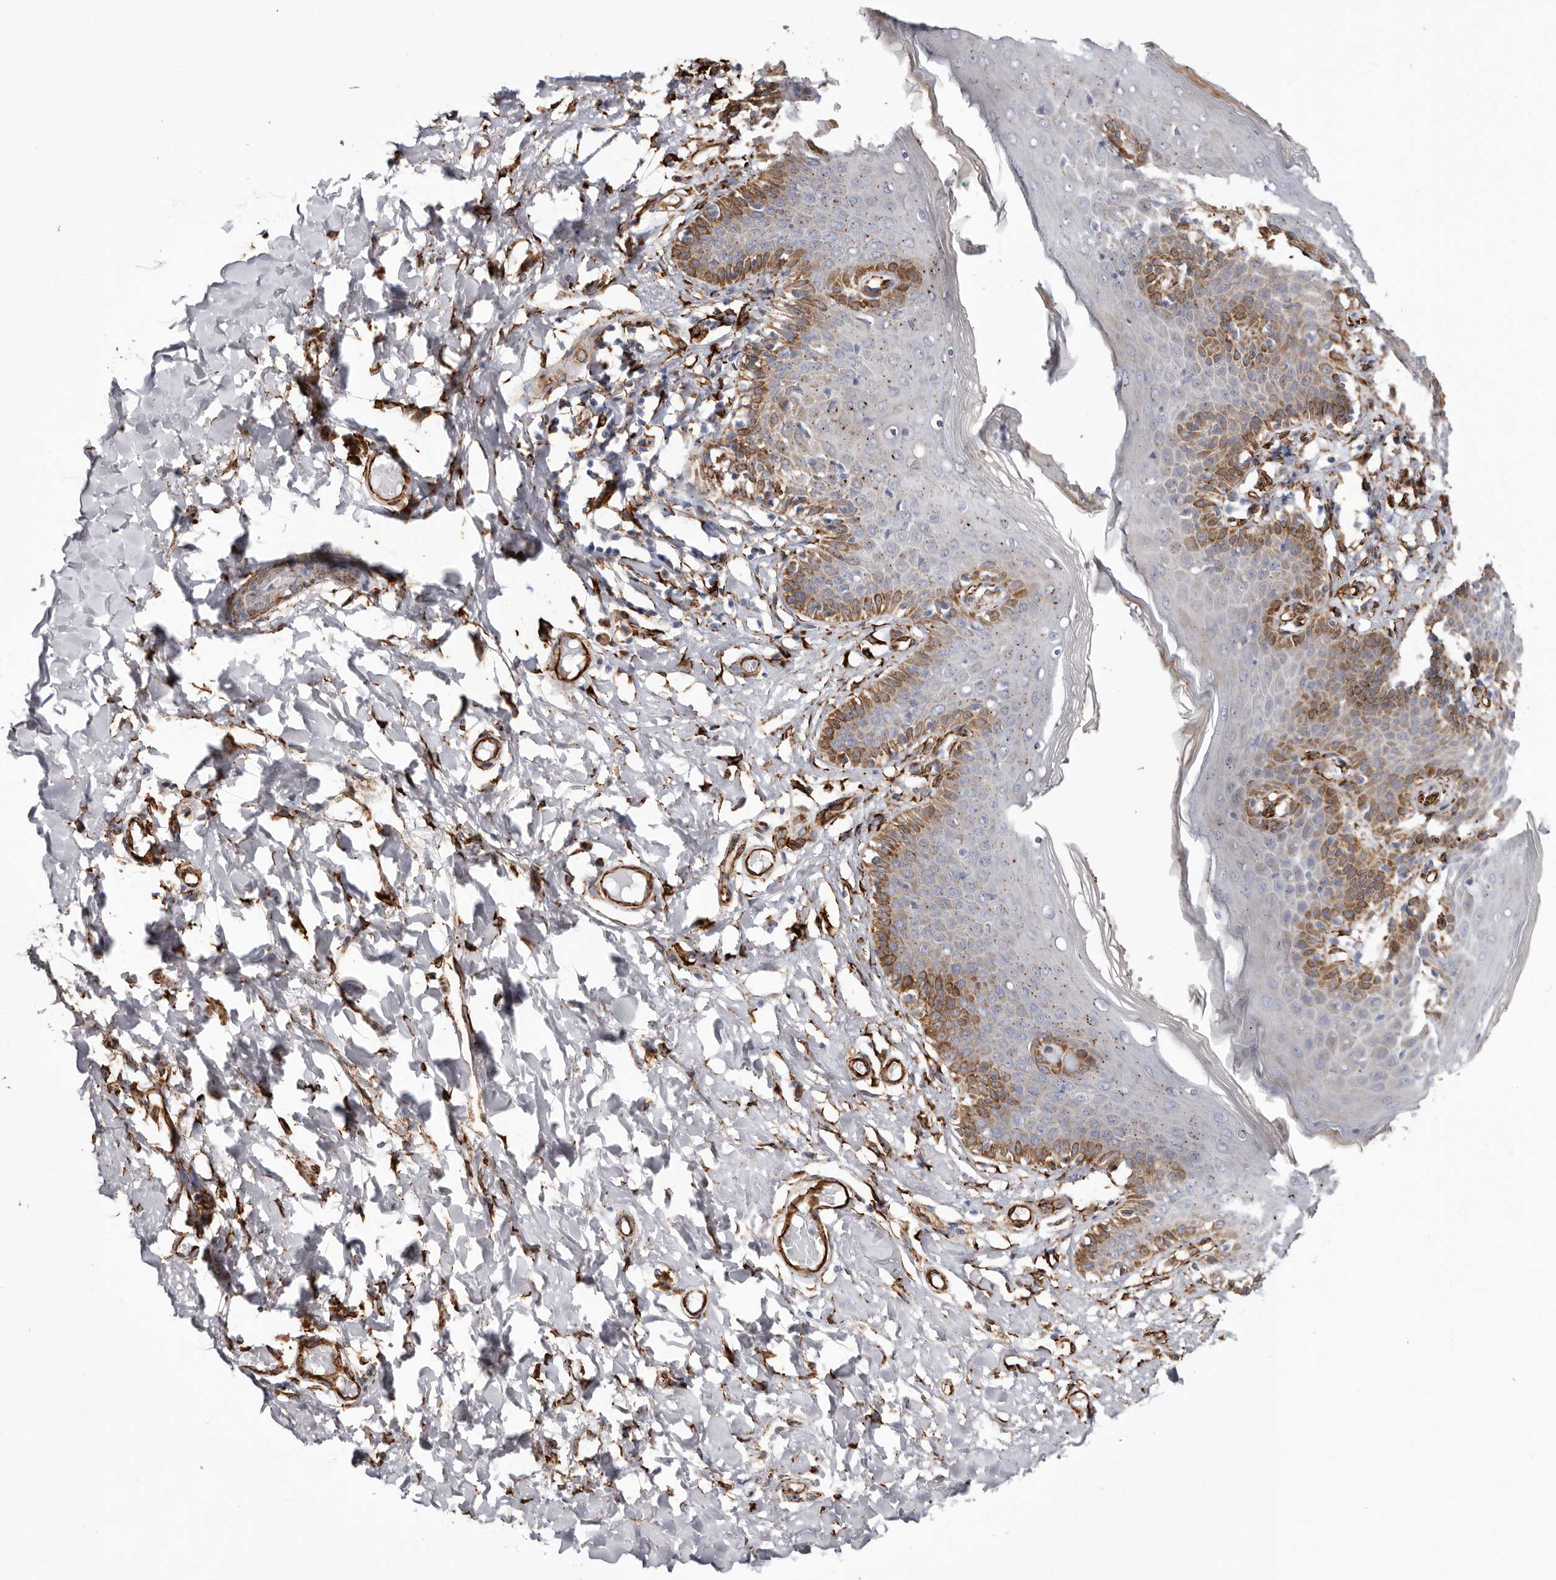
{"staining": {"intensity": "moderate", "quantity": "25%-75%", "location": "cytoplasmic/membranous"}, "tissue": "skin", "cell_type": "Epidermal cells", "image_type": "normal", "snomed": [{"axis": "morphology", "description": "Normal tissue, NOS"}, {"axis": "topography", "description": "Vulva"}], "caption": "Unremarkable skin exhibits moderate cytoplasmic/membranous expression in about 25%-75% of epidermal cells.", "gene": "SEMA3E", "patient": {"sex": "female", "age": 66}}